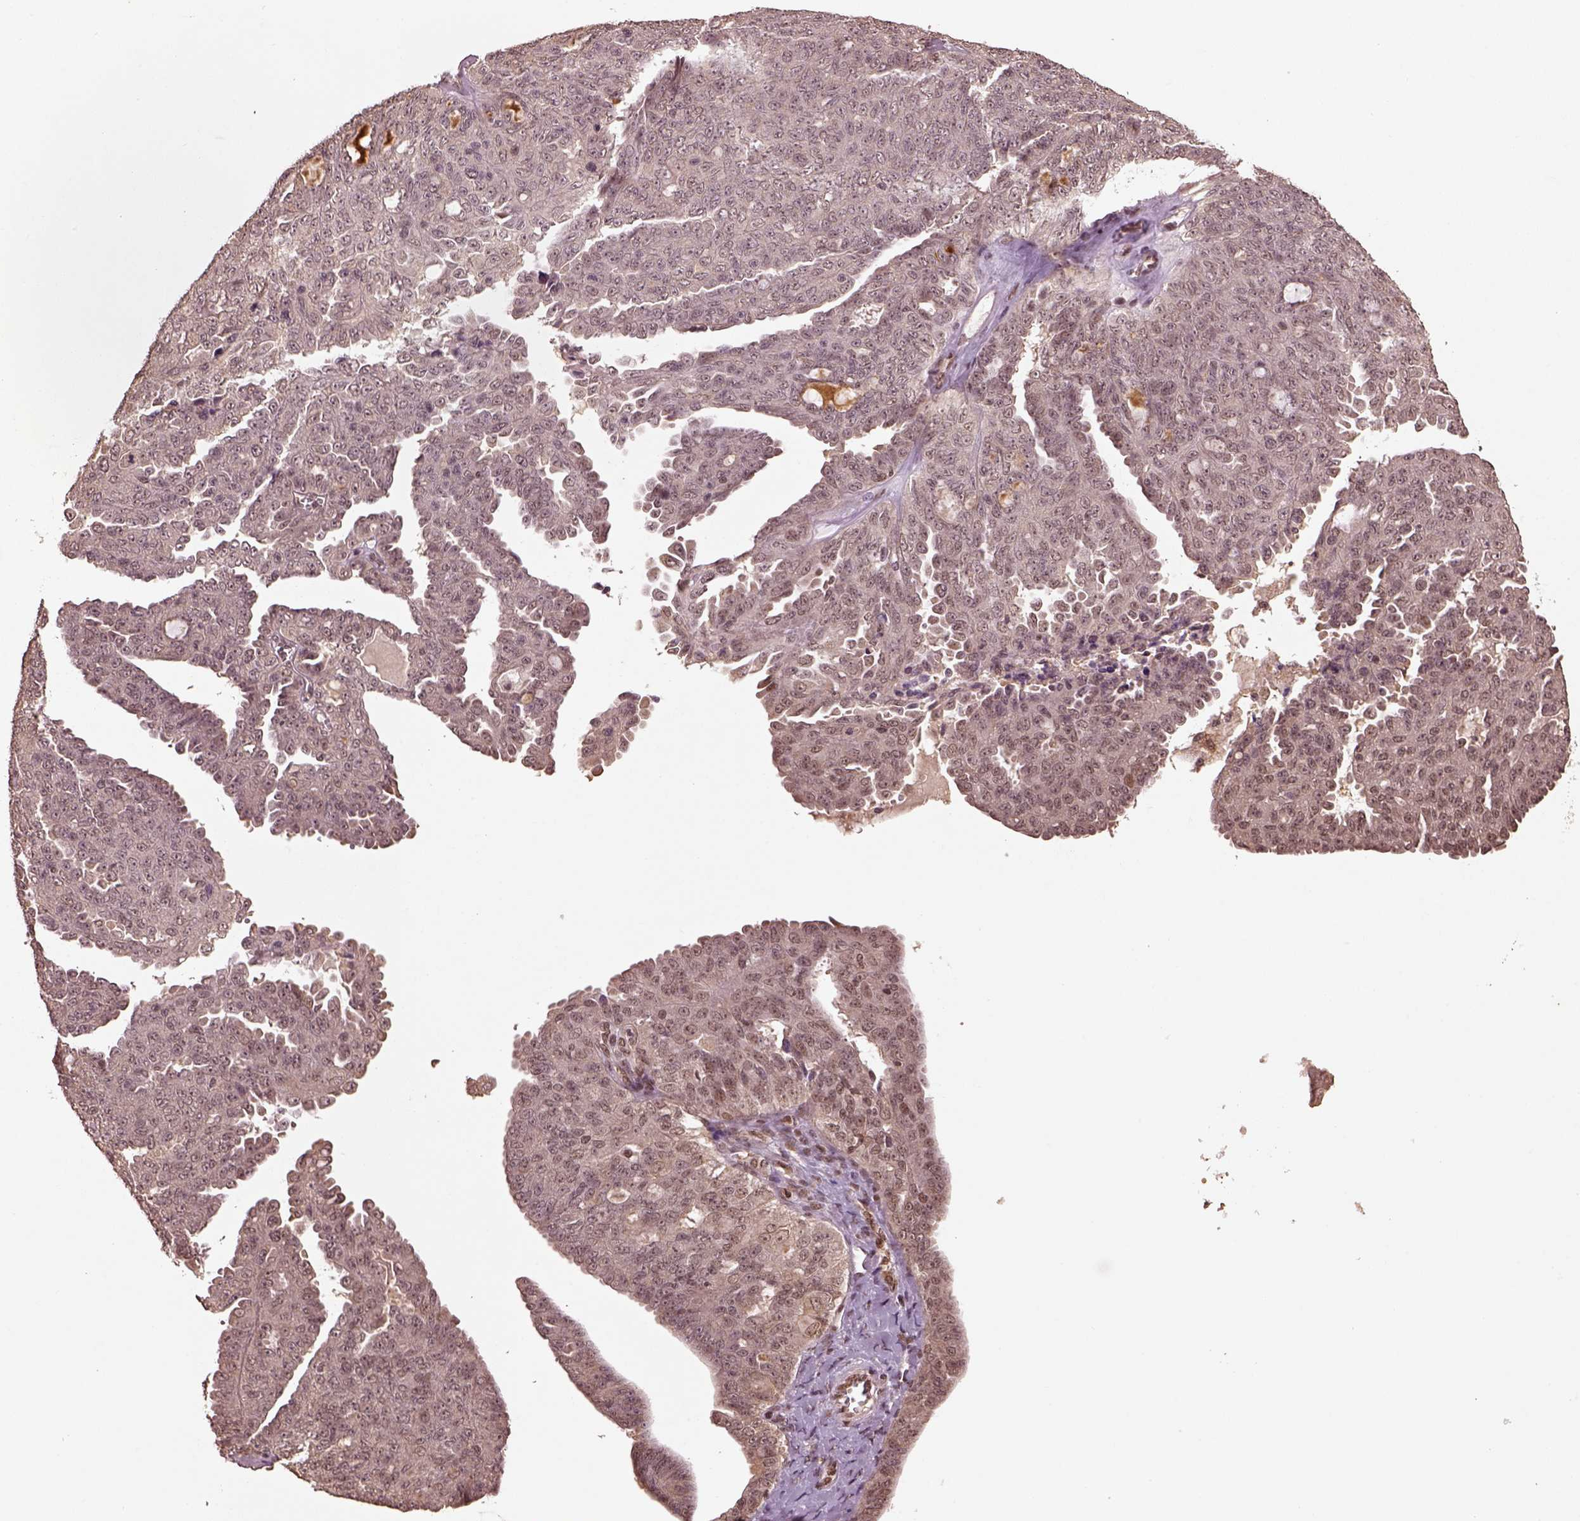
{"staining": {"intensity": "weak", "quantity": "<25%", "location": "nuclear"}, "tissue": "ovarian cancer", "cell_type": "Tumor cells", "image_type": "cancer", "snomed": [{"axis": "morphology", "description": "Cystadenocarcinoma, serous, NOS"}, {"axis": "topography", "description": "Ovary"}], "caption": "DAB immunohistochemical staining of human ovarian serous cystadenocarcinoma demonstrates no significant positivity in tumor cells. (DAB (3,3'-diaminobenzidine) immunohistochemistry visualized using brightfield microscopy, high magnification).", "gene": "BRD9", "patient": {"sex": "female", "age": 71}}